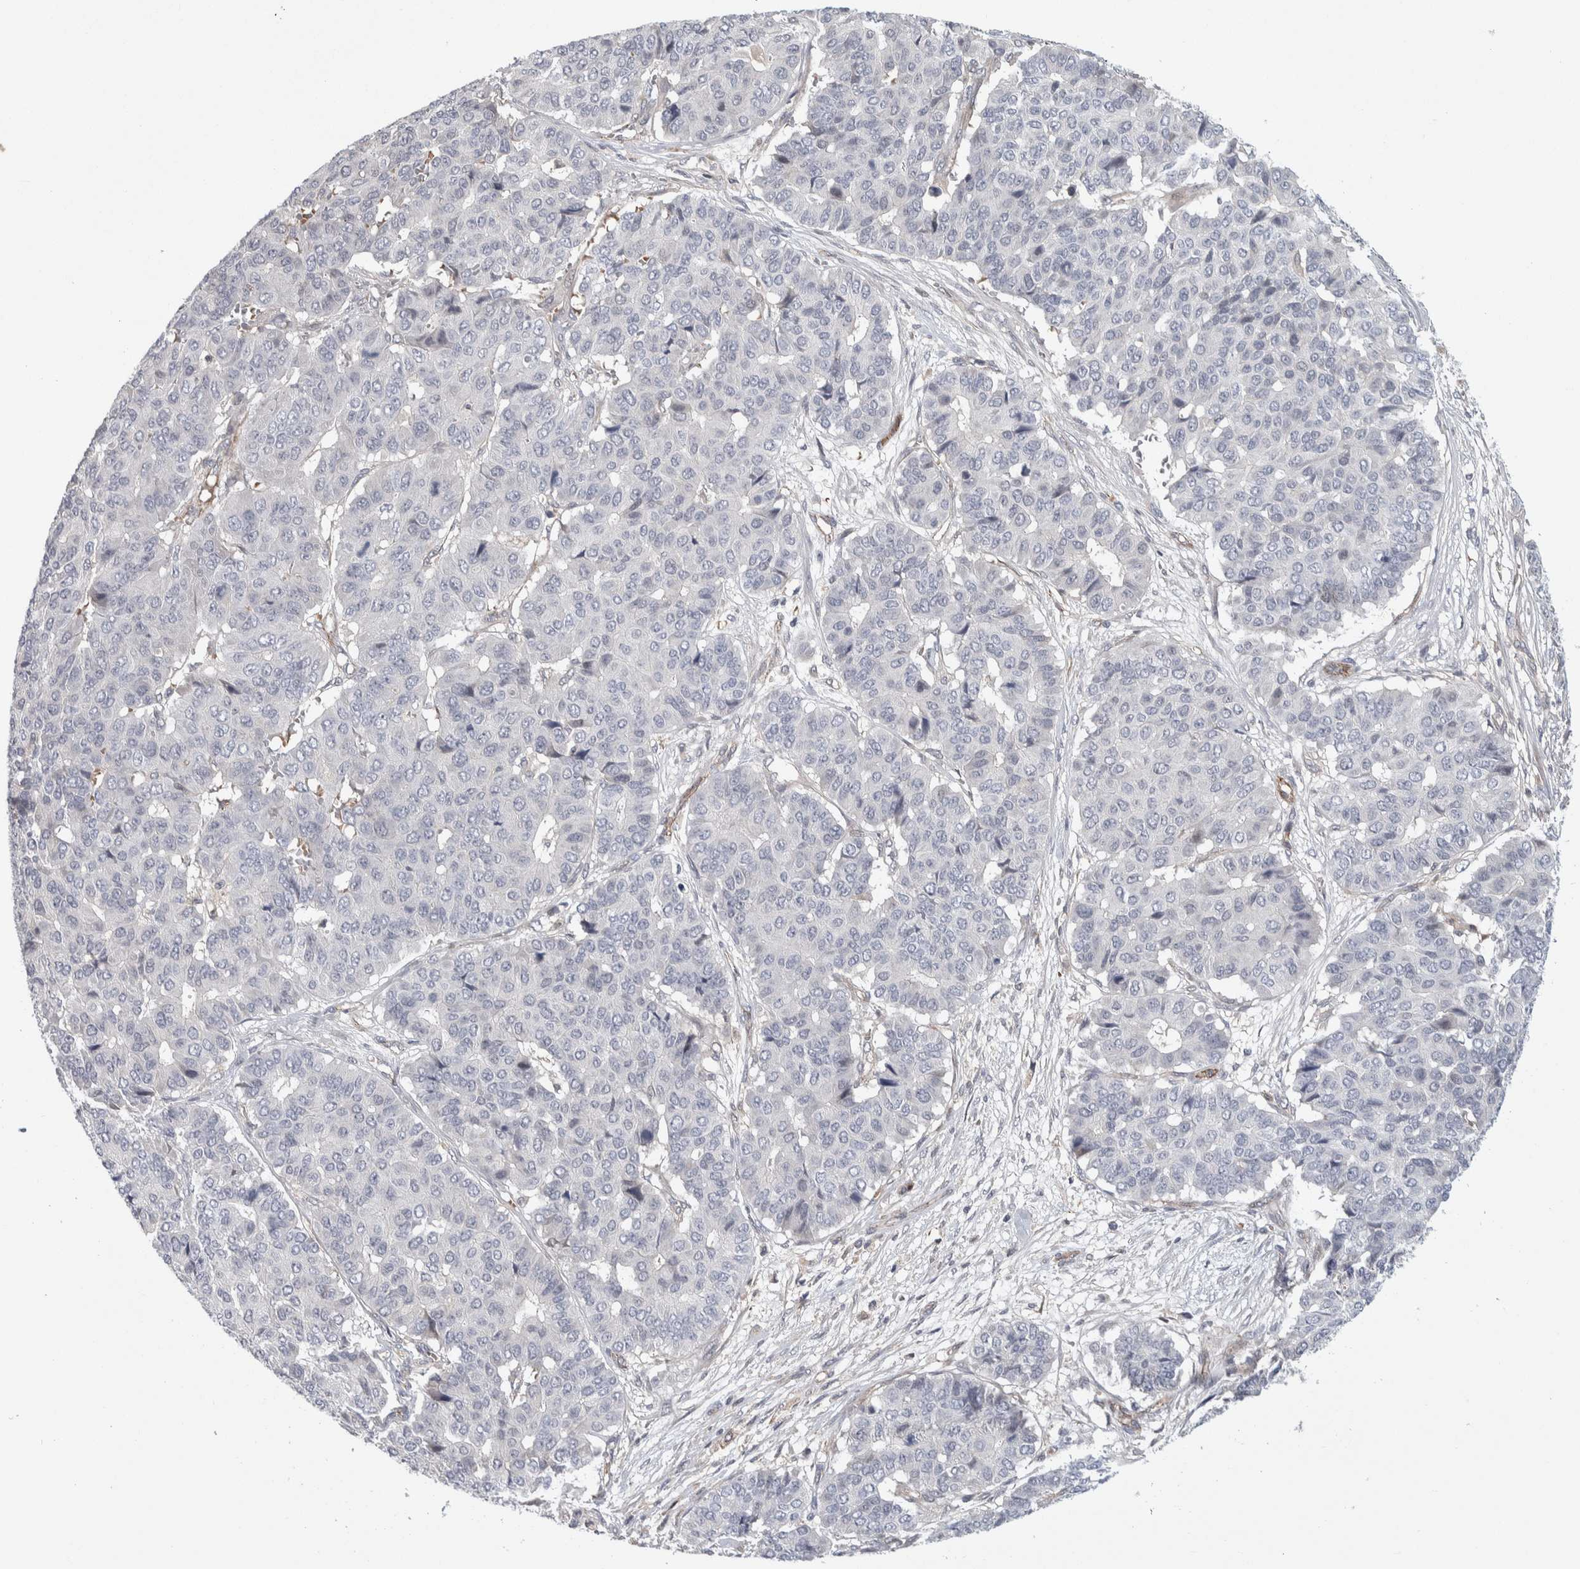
{"staining": {"intensity": "negative", "quantity": "none", "location": "none"}, "tissue": "pancreatic cancer", "cell_type": "Tumor cells", "image_type": "cancer", "snomed": [{"axis": "morphology", "description": "Adenocarcinoma, NOS"}, {"axis": "topography", "description": "Pancreas"}], "caption": "Histopathology image shows no protein positivity in tumor cells of adenocarcinoma (pancreatic) tissue. (DAB immunohistochemistry (IHC) with hematoxylin counter stain).", "gene": "ZNF862", "patient": {"sex": "male", "age": 50}}